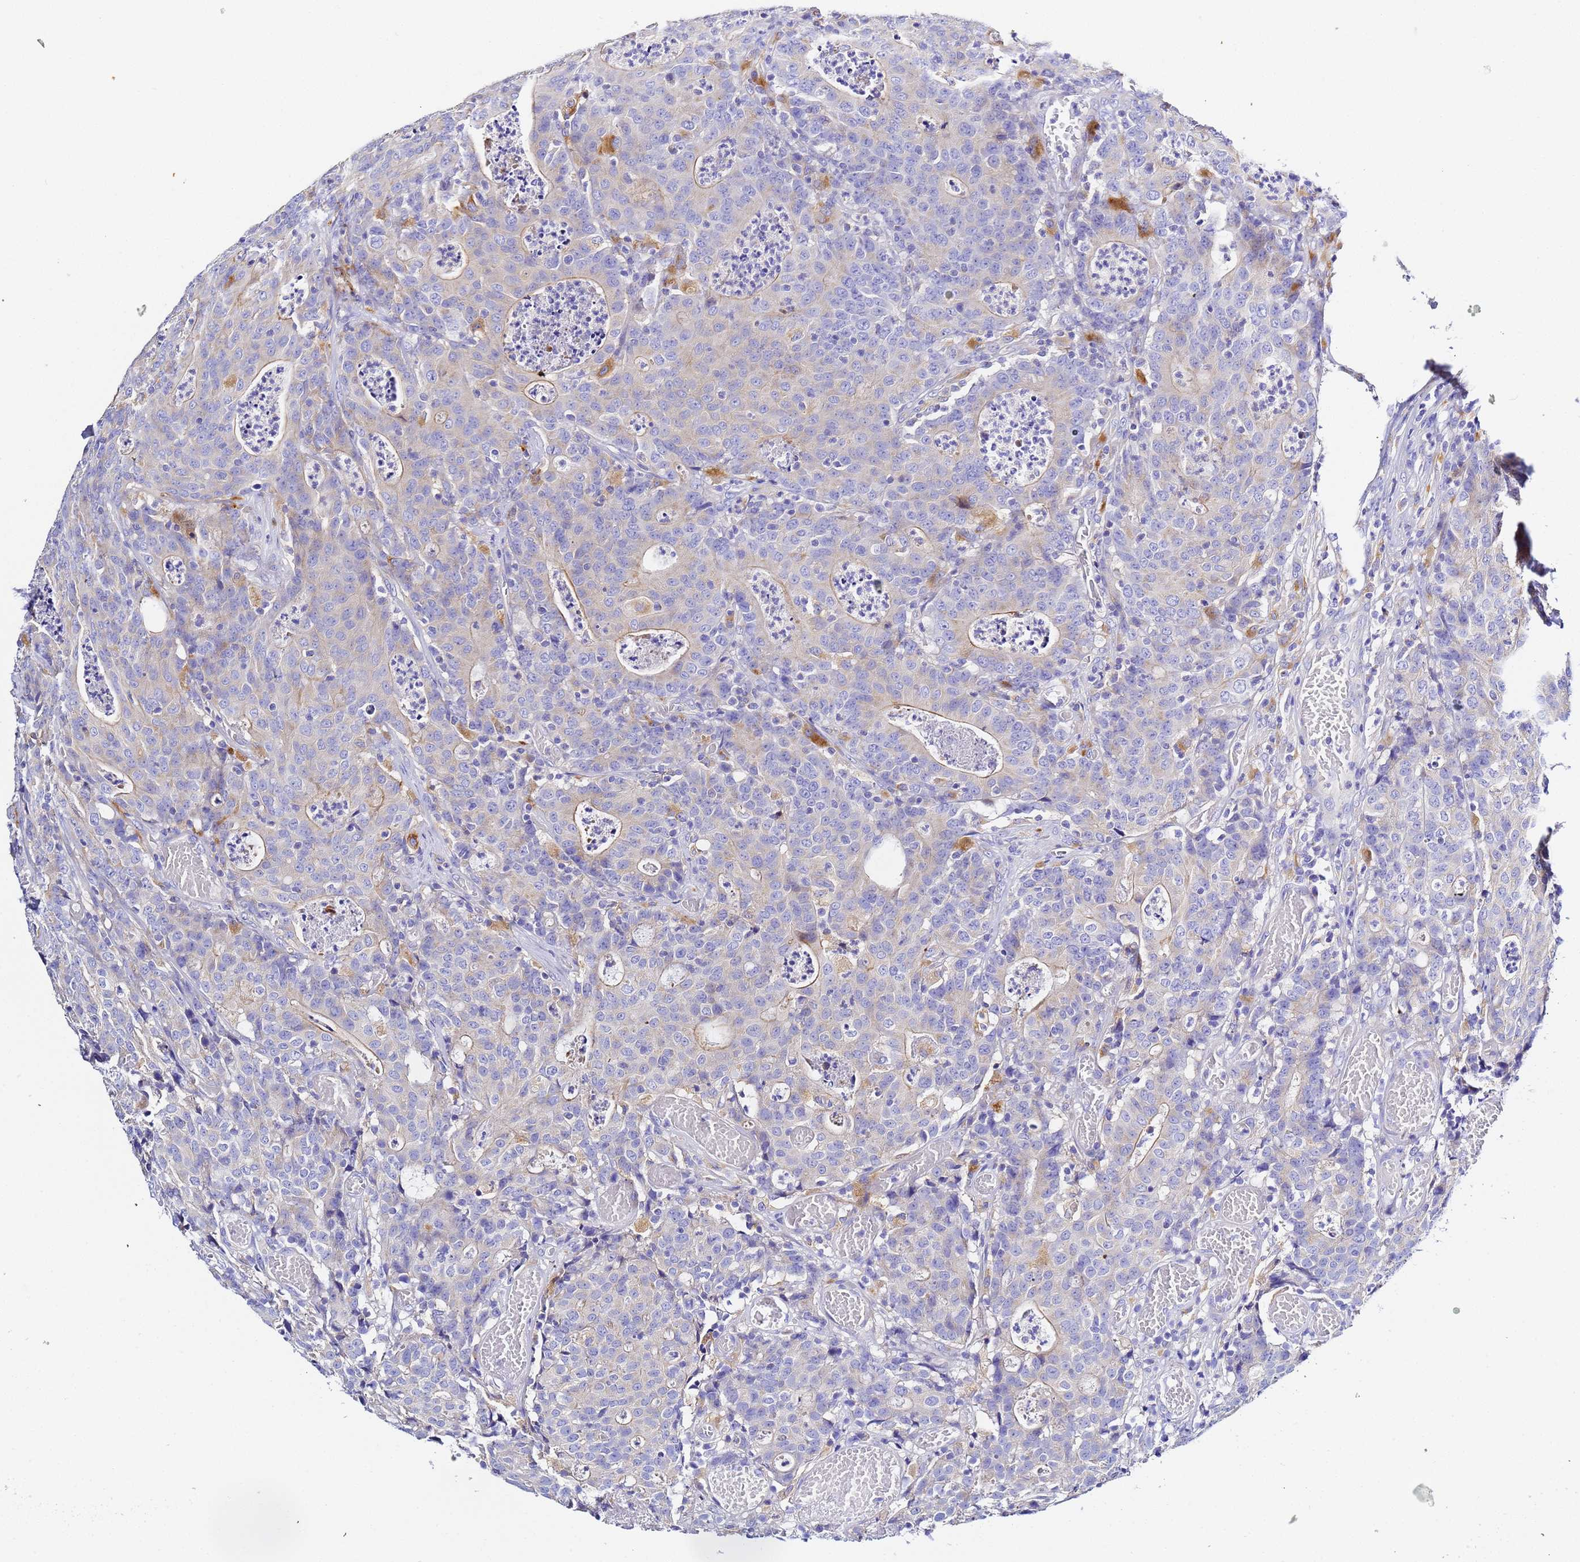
{"staining": {"intensity": "moderate", "quantity": "<25%", "location": "cytoplasmic/membranous"}, "tissue": "colorectal cancer", "cell_type": "Tumor cells", "image_type": "cancer", "snomed": [{"axis": "morphology", "description": "Adenocarcinoma, NOS"}, {"axis": "topography", "description": "Colon"}], "caption": "DAB immunohistochemical staining of colorectal adenocarcinoma displays moderate cytoplasmic/membranous protein expression in about <25% of tumor cells. (DAB (3,3'-diaminobenzidine) = brown stain, brightfield microscopy at high magnification).", "gene": "VTI1B", "patient": {"sex": "male", "age": 83}}